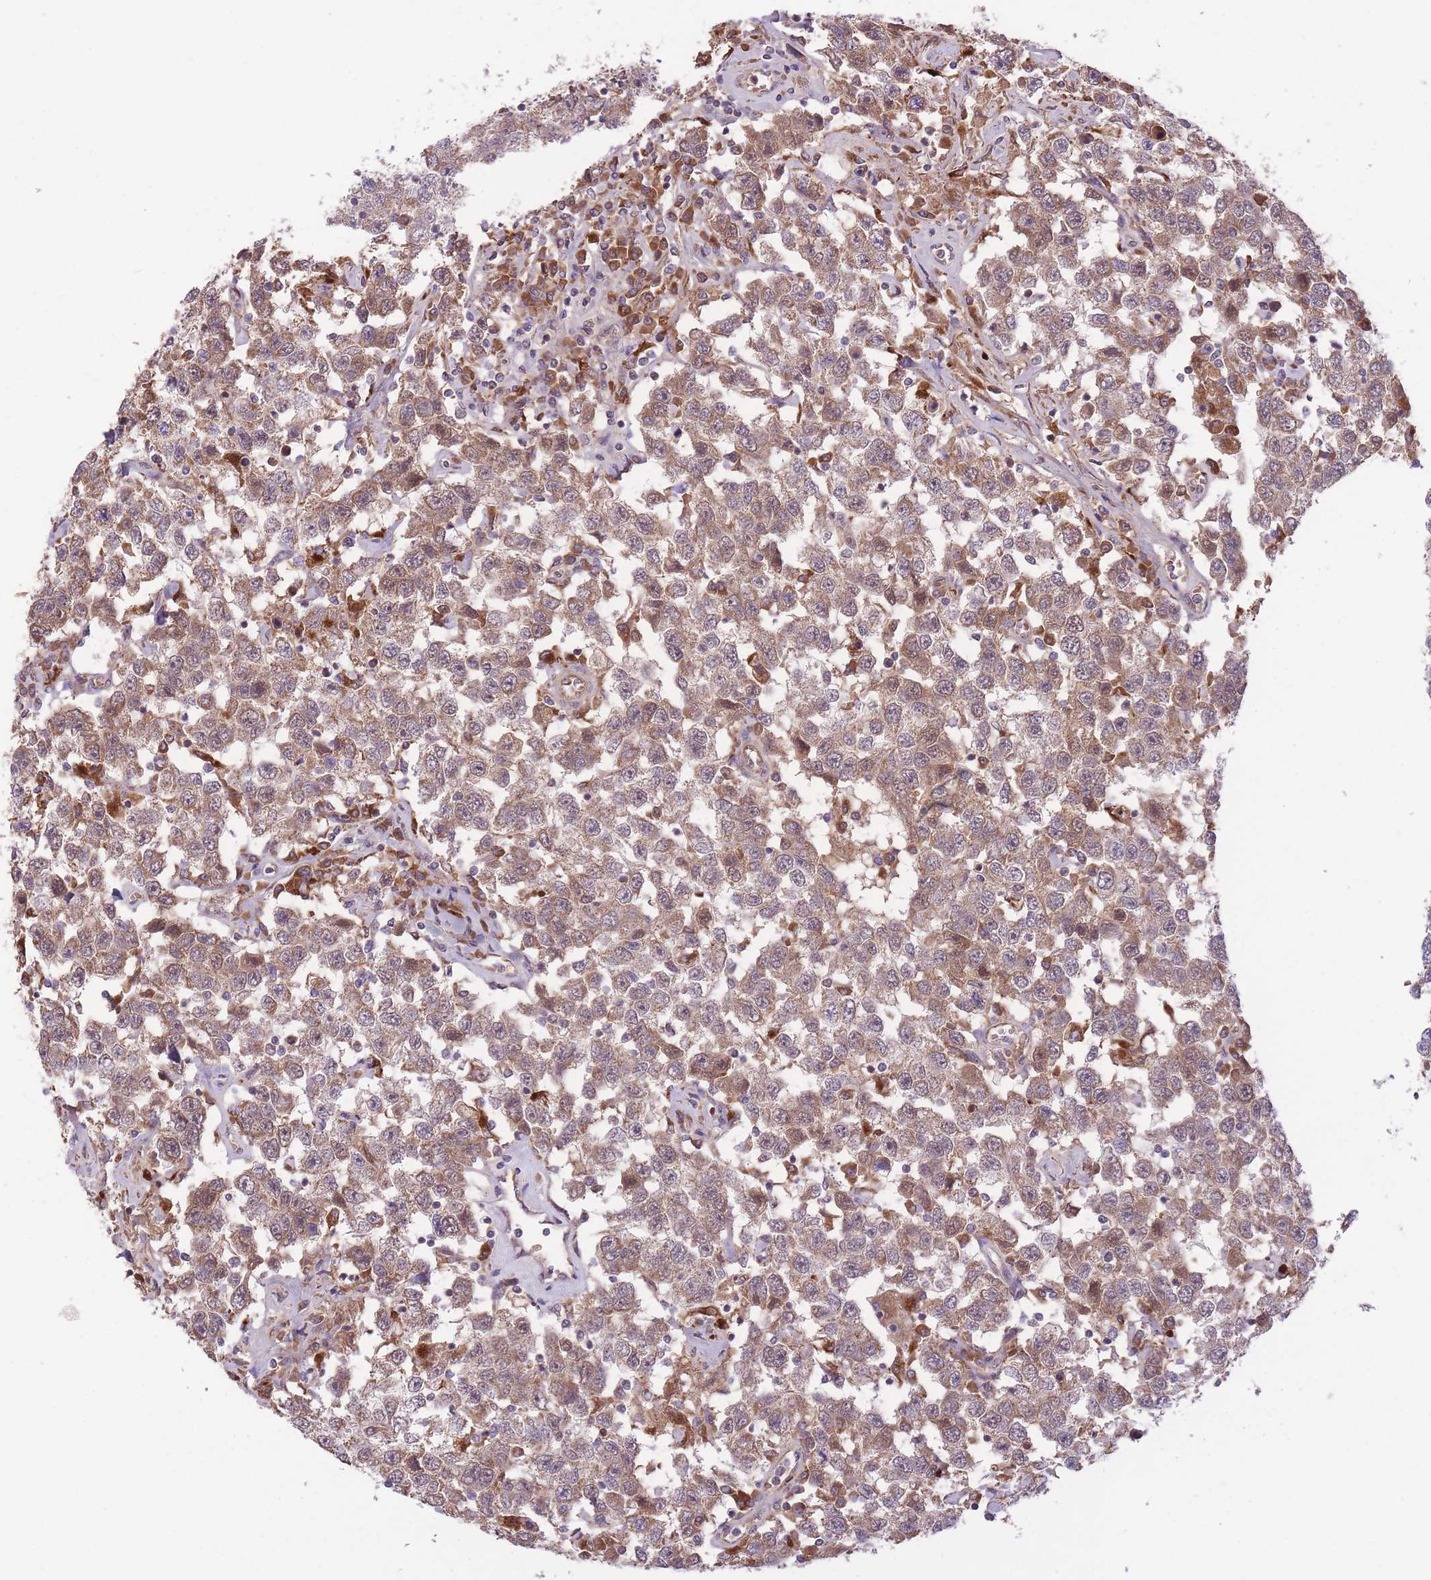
{"staining": {"intensity": "moderate", "quantity": ">75%", "location": "cytoplasmic/membranous"}, "tissue": "testis cancer", "cell_type": "Tumor cells", "image_type": "cancer", "snomed": [{"axis": "morphology", "description": "Seminoma, NOS"}, {"axis": "topography", "description": "Testis"}], "caption": "A medium amount of moderate cytoplasmic/membranous expression is identified in approximately >75% of tumor cells in testis cancer (seminoma) tissue.", "gene": "POLR3F", "patient": {"sex": "male", "age": 41}}